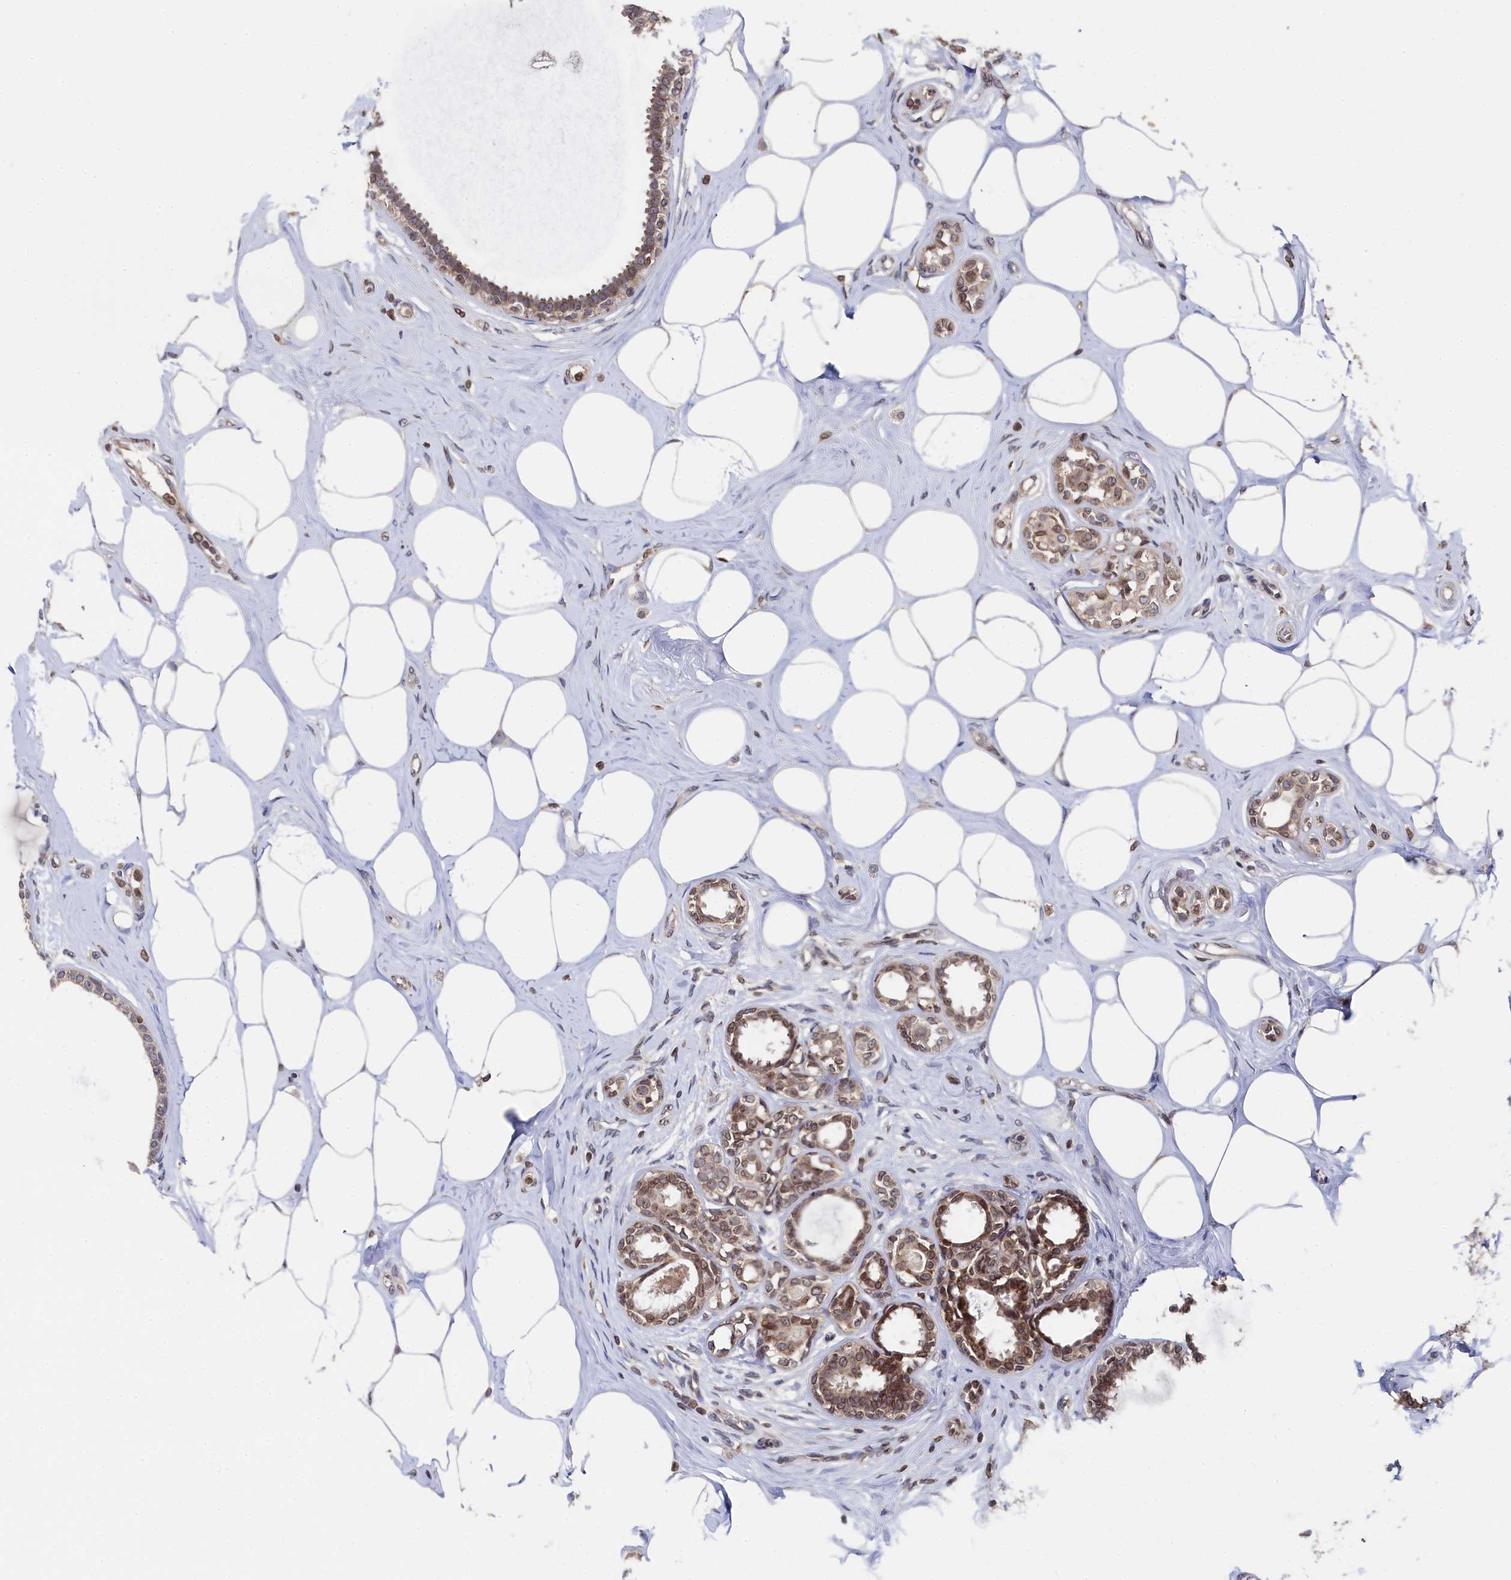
{"staining": {"intensity": "moderate", "quantity": ">75%", "location": "cytoplasmic/membranous,nuclear"}, "tissue": "breast cancer", "cell_type": "Tumor cells", "image_type": "cancer", "snomed": [{"axis": "morphology", "description": "Lobular carcinoma"}, {"axis": "topography", "description": "Breast"}], "caption": "Breast cancer (lobular carcinoma) stained for a protein (brown) demonstrates moderate cytoplasmic/membranous and nuclear positive expression in approximately >75% of tumor cells.", "gene": "ANKEF1", "patient": {"sex": "female", "age": 51}}